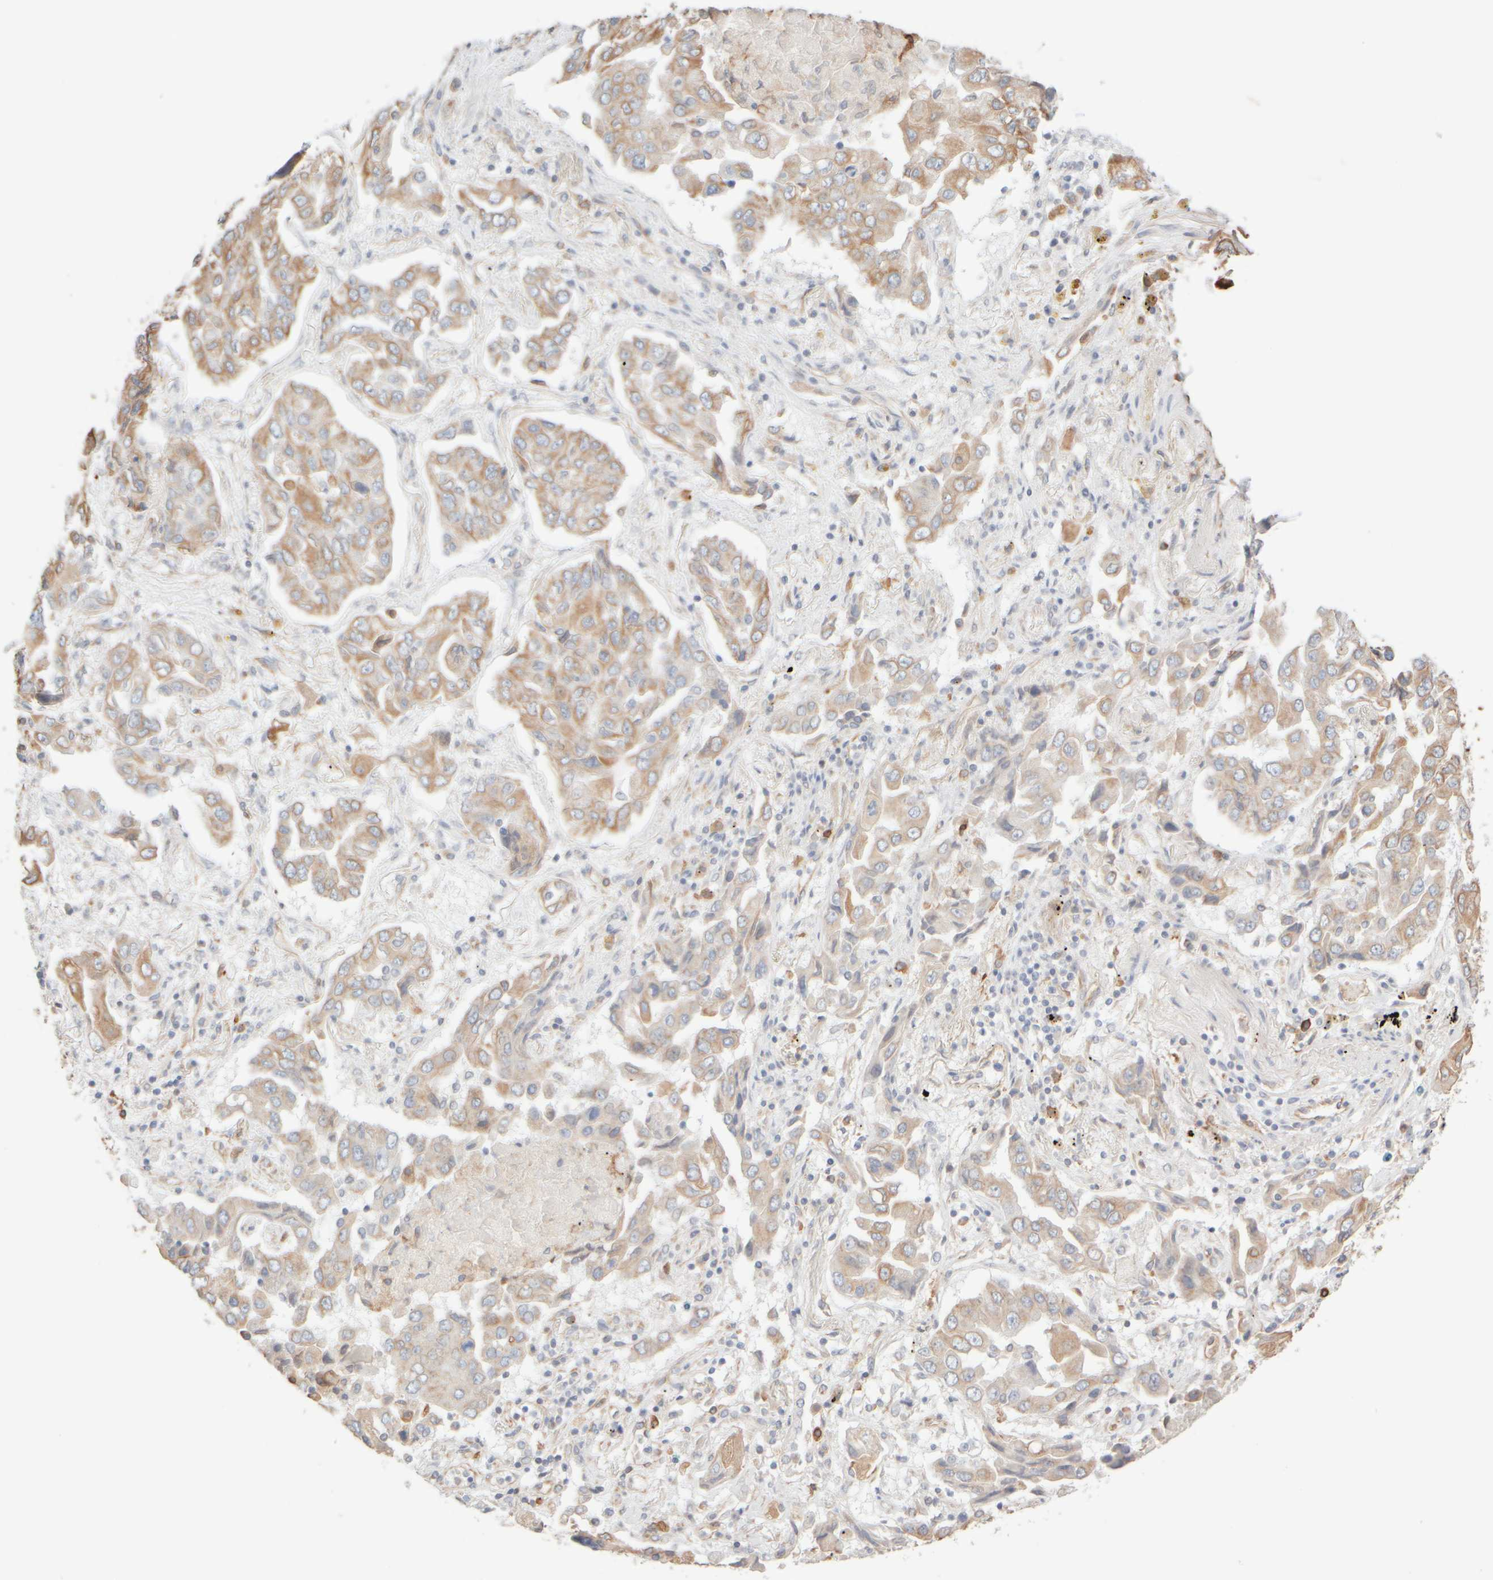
{"staining": {"intensity": "moderate", "quantity": "25%-75%", "location": "cytoplasmic/membranous"}, "tissue": "lung cancer", "cell_type": "Tumor cells", "image_type": "cancer", "snomed": [{"axis": "morphology", "description": "Adenocarcinoma, NOS"}, {"axis": "topography", "description": "Lung"}], "caption": "Protein staining exhibits moderate cytoplasmic/membranous expression in approximately 25%-75% of tumor cells in lung adenocarcinoma. The staining was performed using DAB to visualize the protein expression in brown, while the nuclei were stained in blue with hematoxylin (Magnification: 20x).", "gene": "KRT15", "patient": {"sex": "female", "age": 65}}